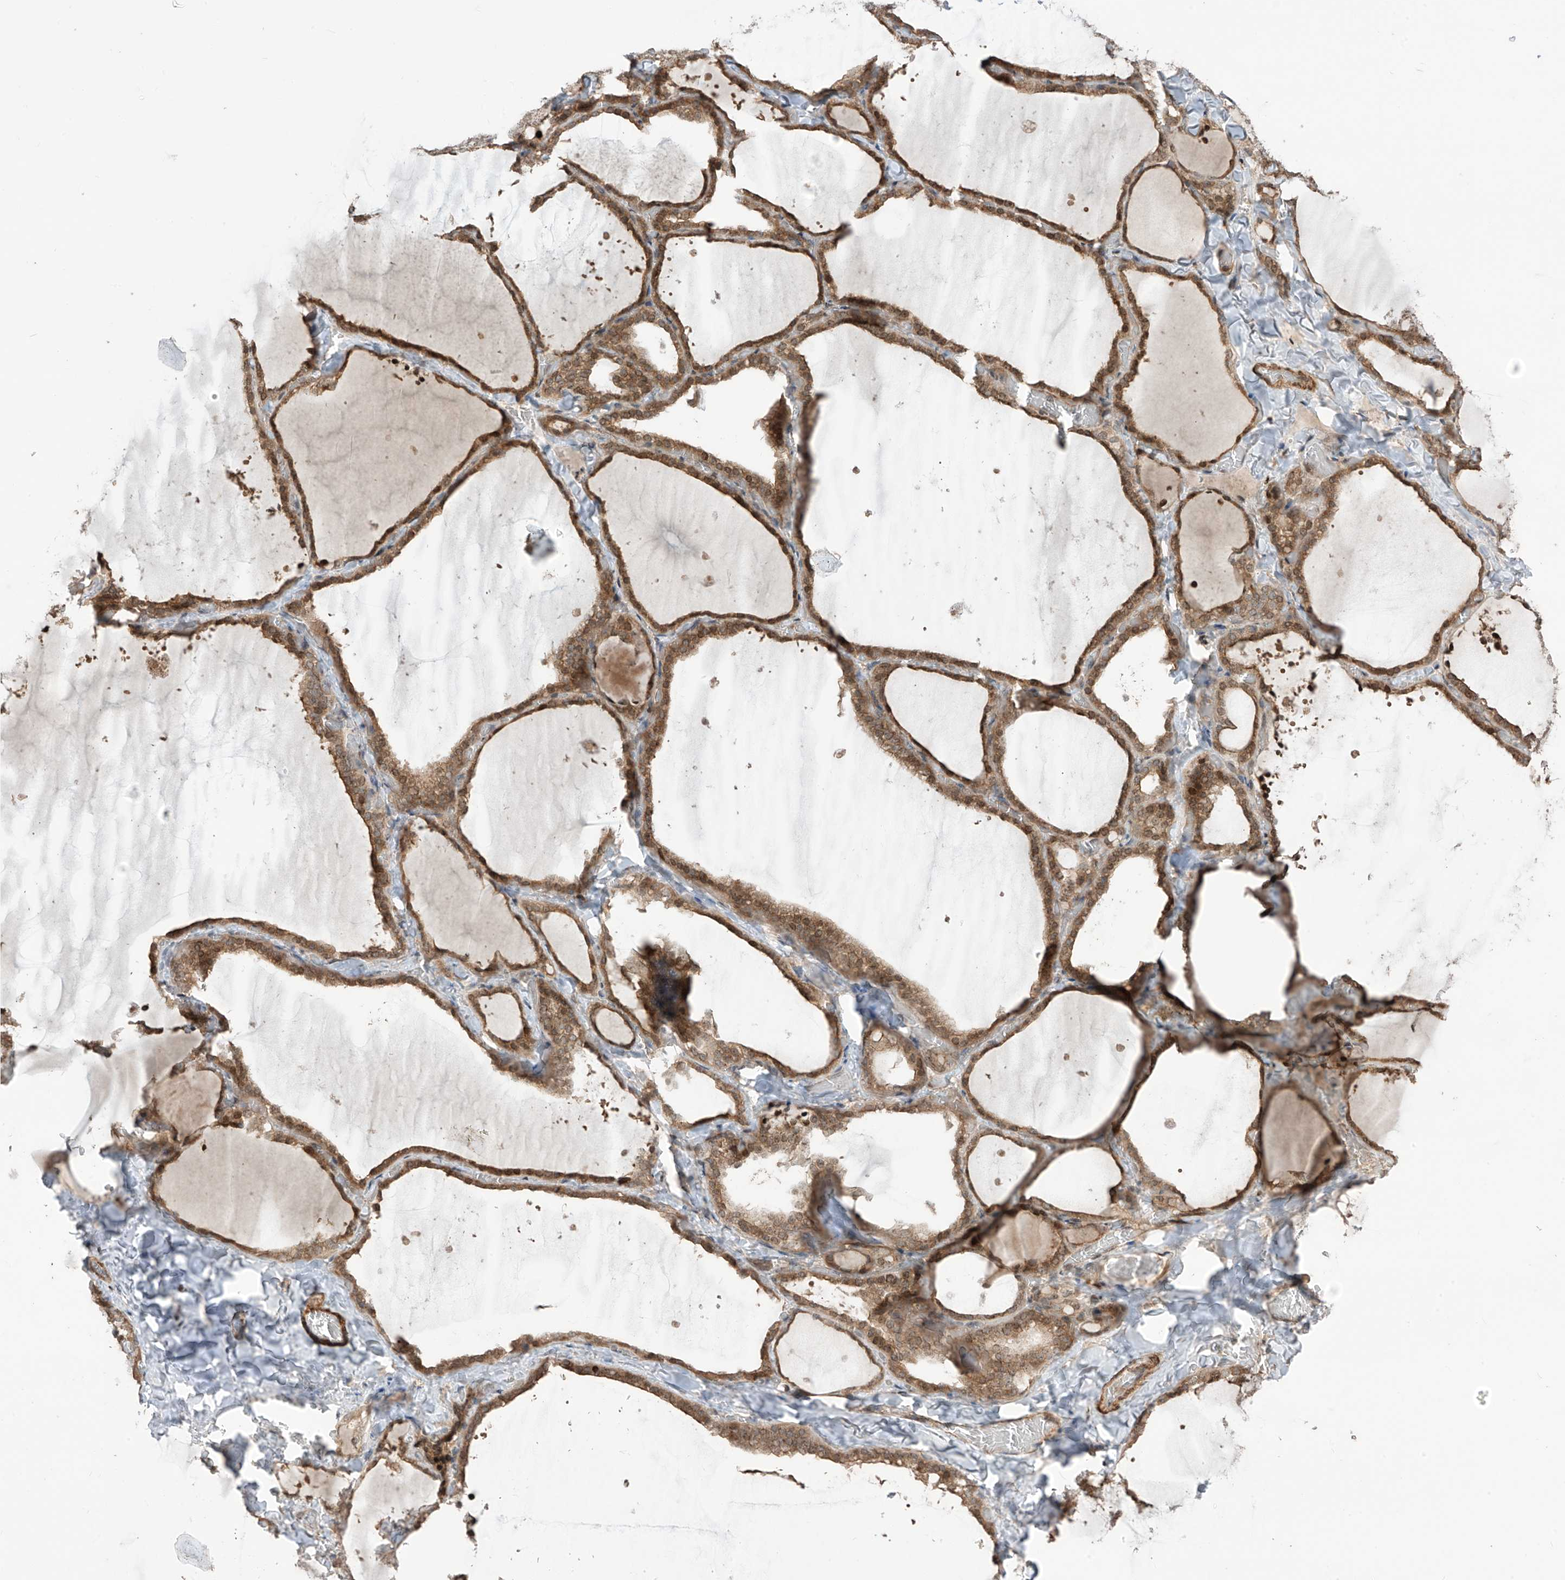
{"staining": {"intensity": "moderate", "quantity": ">75%", "location": "cytoplasmic/membranous,nuclear"}, "tissue": "thyroid gland", "cell_type": "Glandular cells", "image_type": "normal", "snomed": [{"axis": "morphology", "description": "Normal tissue, NOS"}, {"axis": "topography", "description": "Thyroid gland"}], "caption": "Immunohistochemical staining of unremarkable human thyroid gland demonstrates moderate cytoplasmic/membranous,nuclear protein positivity in approximately >75% of glandular cells.", "gene": "LRRC74A", "patient": {"sex": "female", "age": 22}}